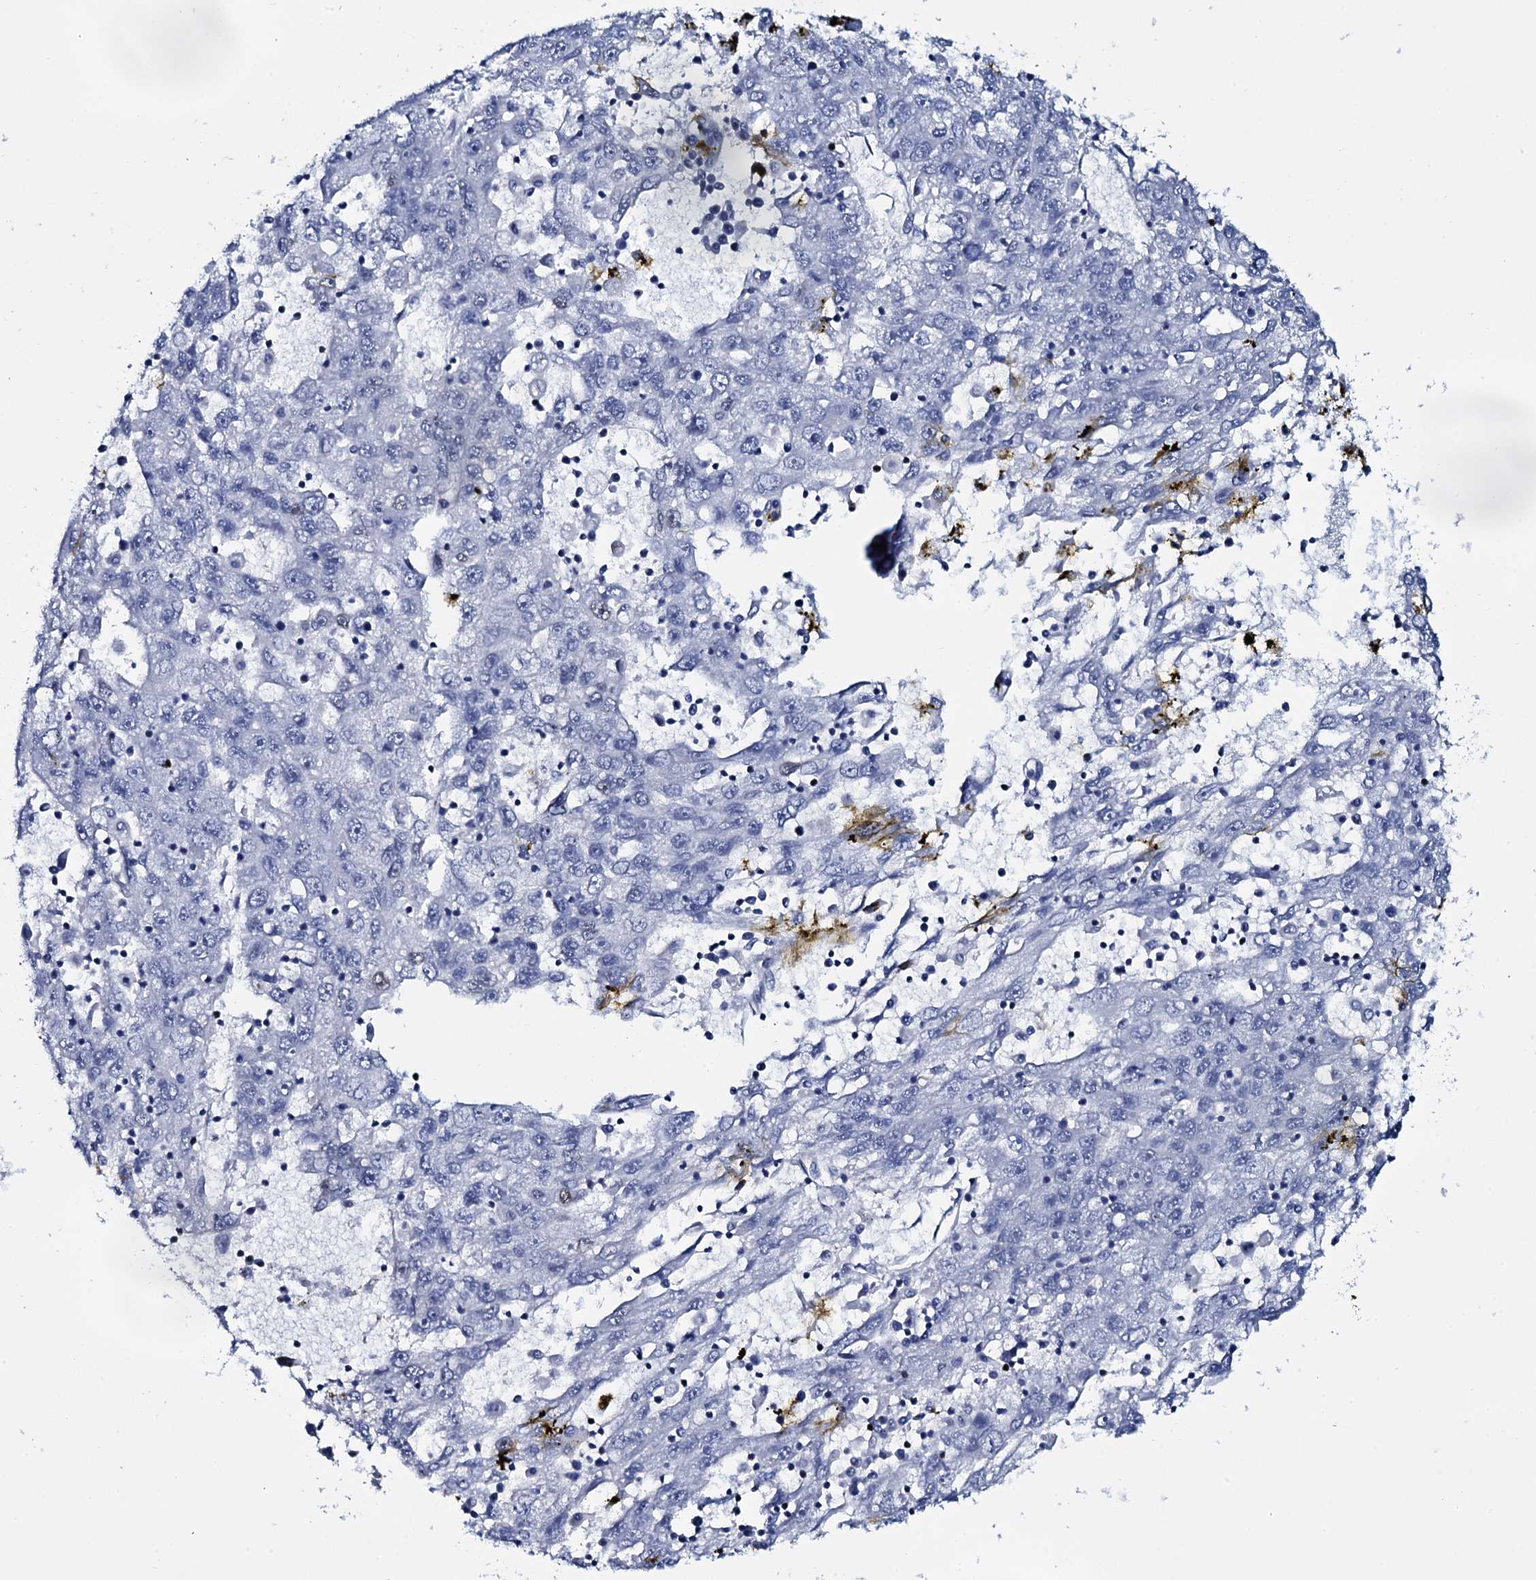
{"staining": {"intensity": "negative", "quantity": "none", "location": "none"}, "tissue": "liver cancer", "cell_type": "Tumor cells", "image_type": "cancer", "snomed": [{"axis": "morphology", "description": "Carcinoma, Hepatocellular, NOS"}, {"axis": "topography", "description": "Liver"}], "caption": "IHC image of liver cancer (hepatocellular carcinoma) stained for a protein (brown), which displays no positivity in tumor cells. The staining was performed using DAB (3,3'-diaminobenzidine) to visualize the protein expression in brown, while the nuclei were stained in blue with hematoxylin (Magnification: 20x).", "gene": "NPM2", "patient": {"sex": "male", "age": 49}}